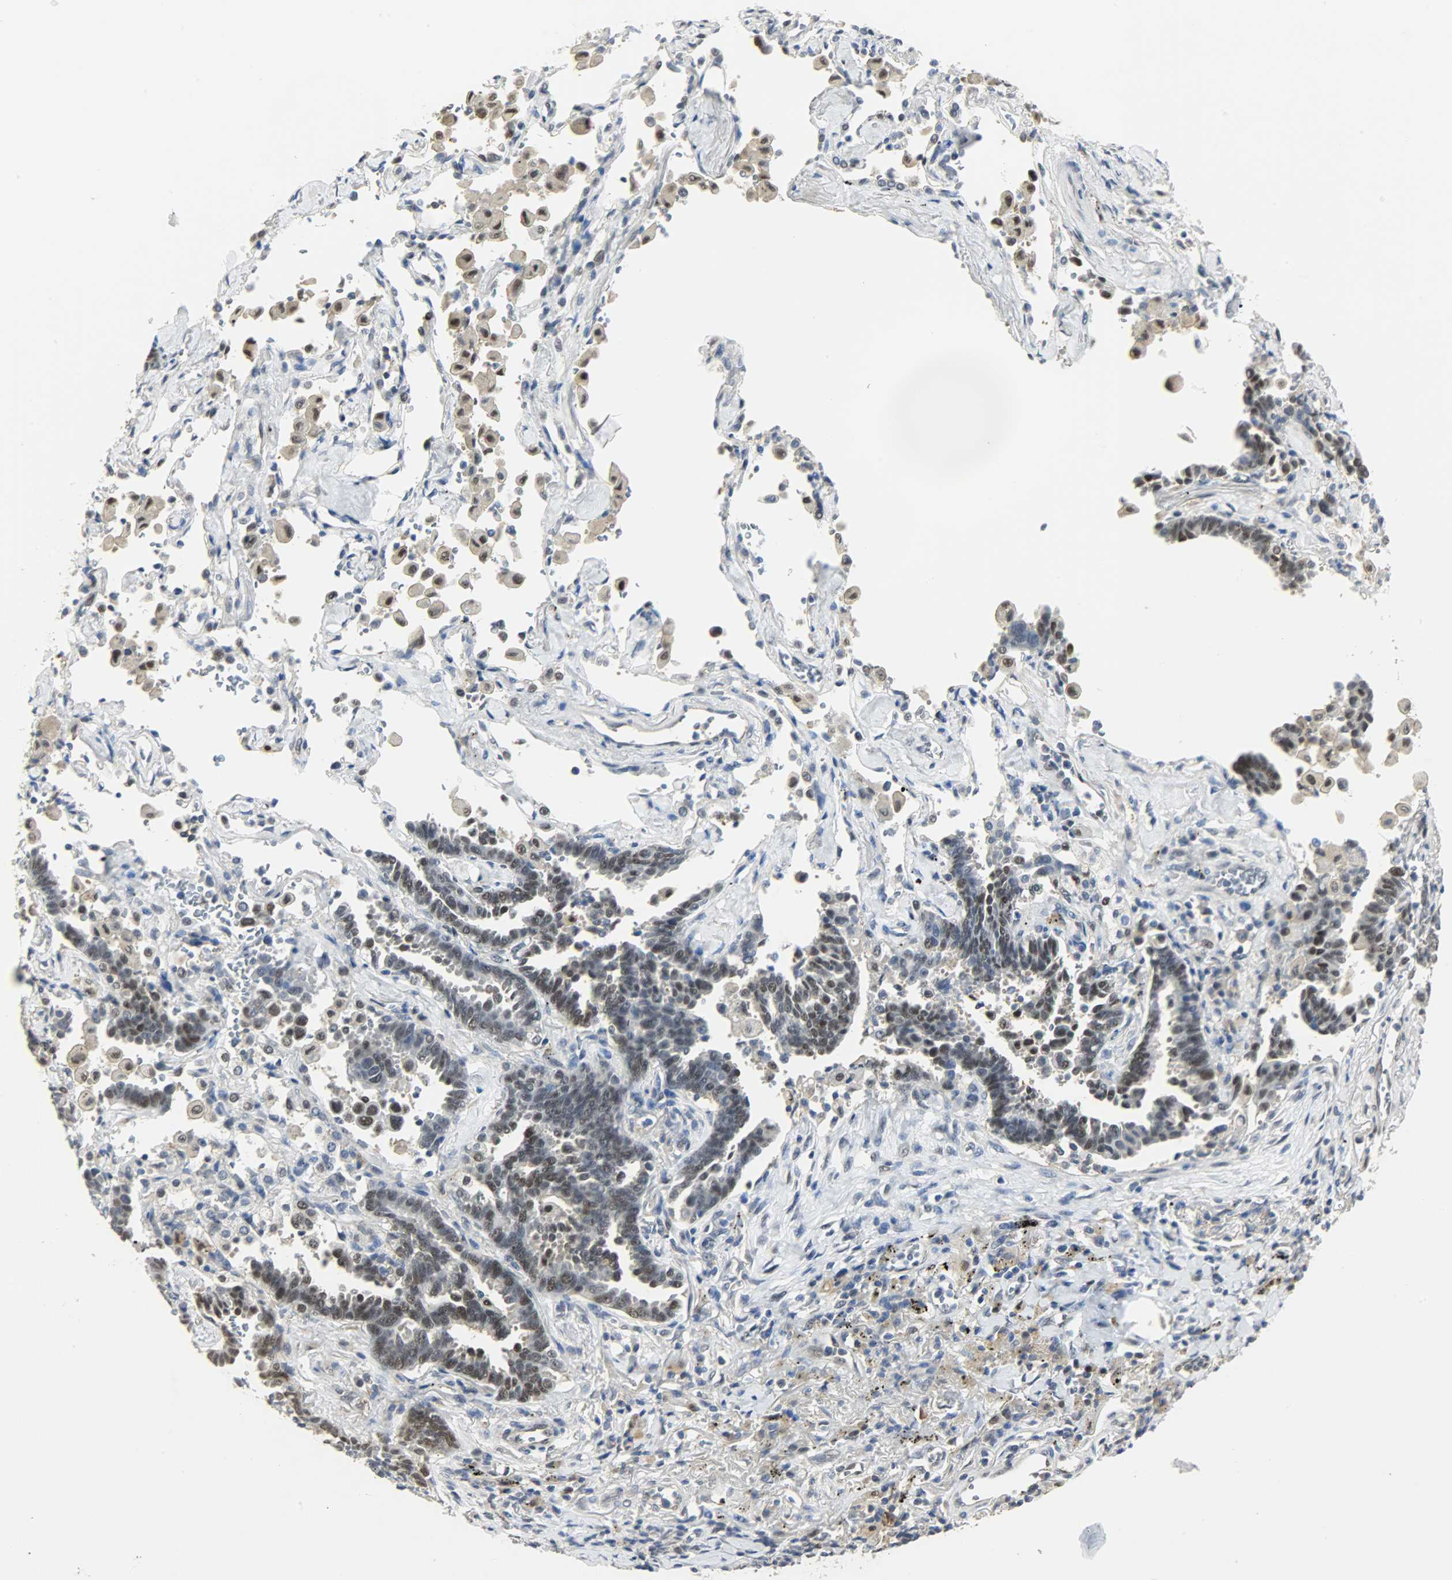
{"staining": {"intensity": "weak", "quantity": "25%-75%", "location": "nuclear"}, "tissue": "lung cancer", "cell_type": "Tumor cells", "image_type": "cancer", "snomed": [{"axis": "morphology", "description": "Adenocarcinoma, NOS"}, {"axis": "topography", "description": "Lung"}], "caption": "Lung cancer stained for a protein shows weak nuclear positivity in tumor cells.", "gene": "NPEPL1", "patient": {"sex": "female", "age": 64}}